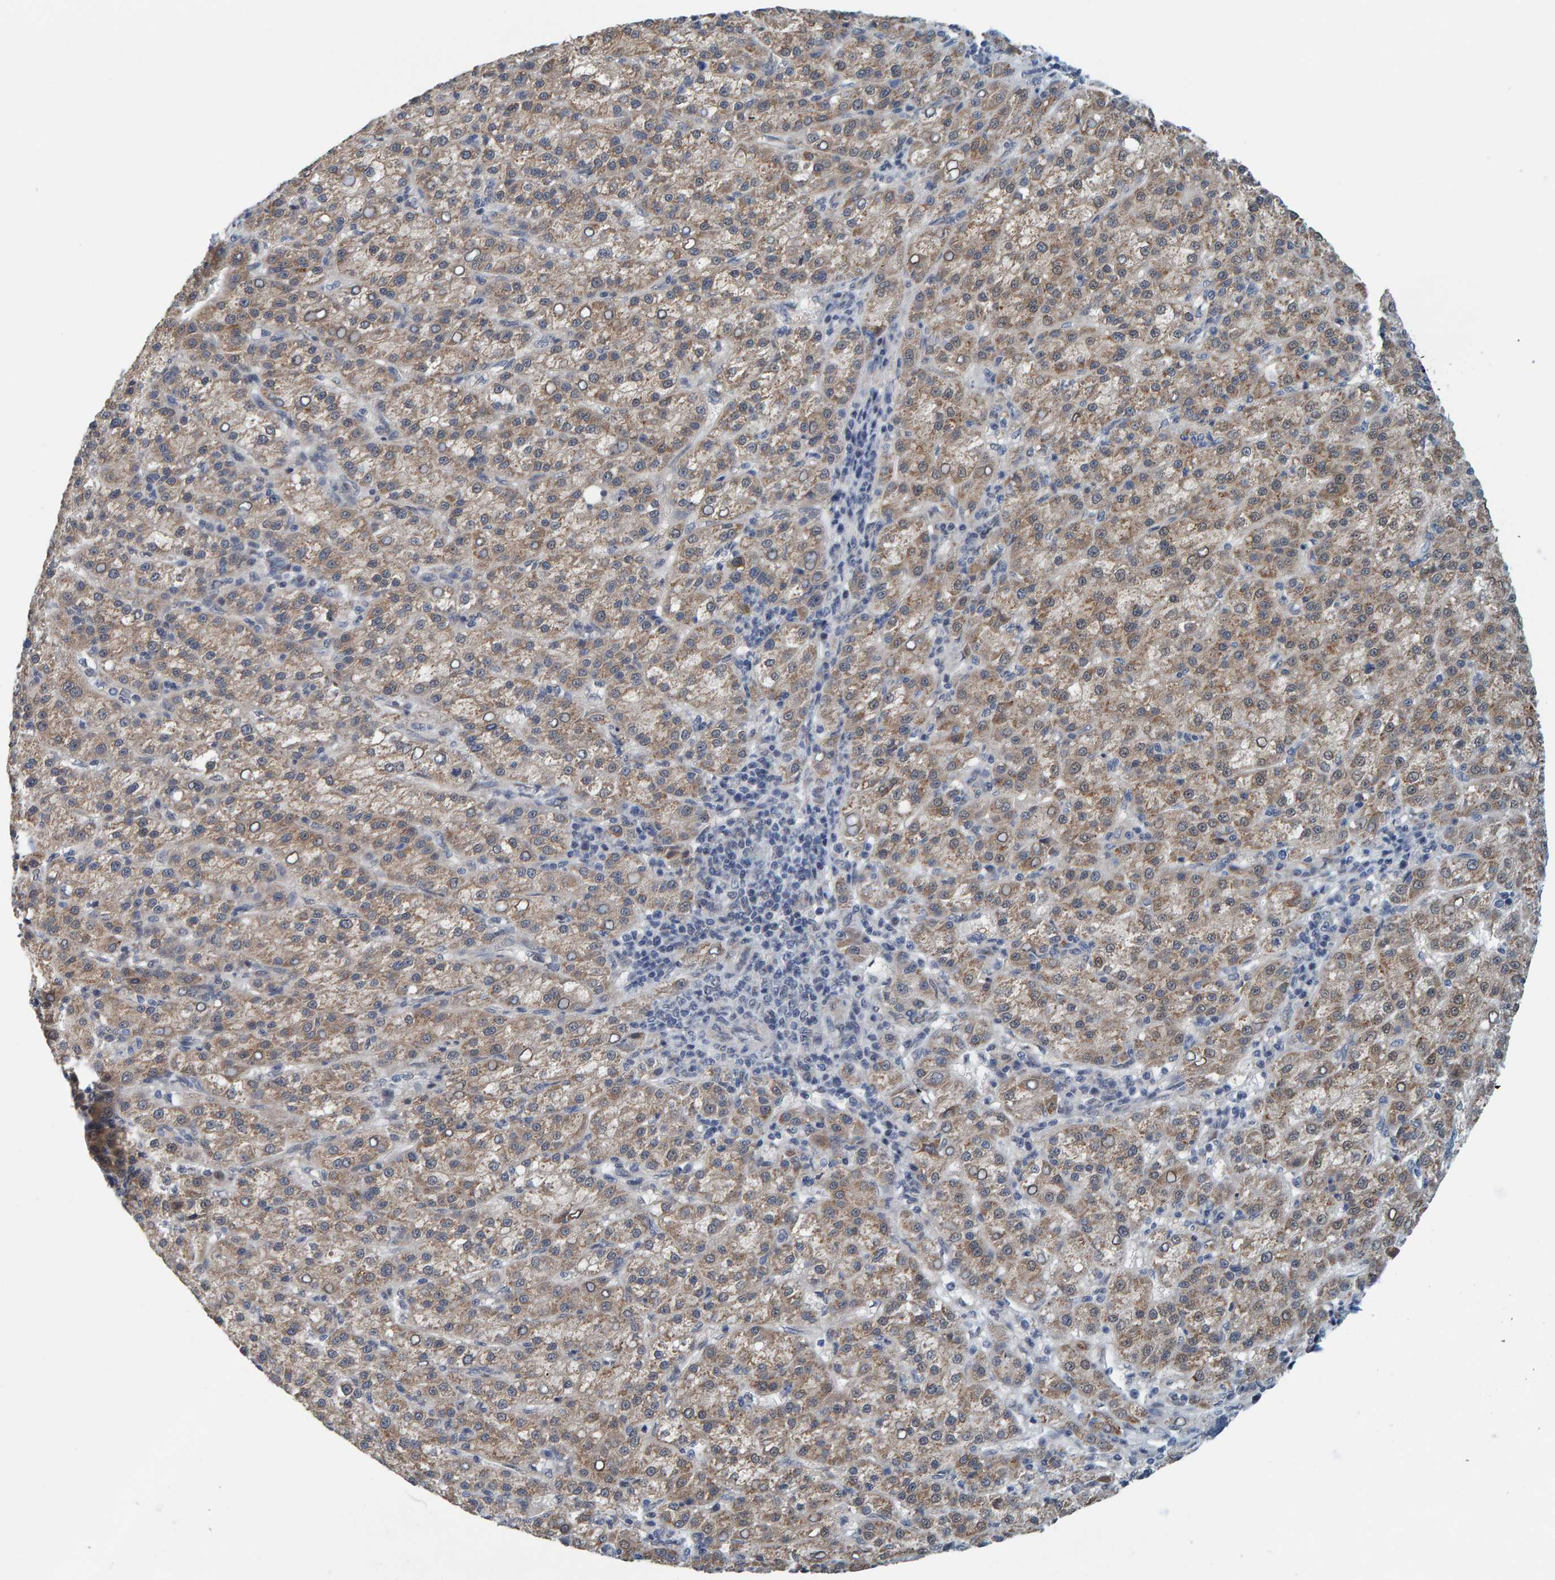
{"staining": {"intensity": "weak", "quantity": ">75%", "location": "cytoplasmic/membranous"}, "tissue": "liver cancer", "cell_type": "Tumor cells", "image_type": "cancer", "snomed": [{"axis": "morphology", "description": "Carcinoma, Hepatocellular, NOS"}, {"axis": "topography", "description": "Liver"}], "caption": "Tumor cells reveal low levels of weak cytoplasmic/membranous positivity in approximately >75% of cells in human liver cancer (hepatocellular carcinoma). (Stains: DAB in brown, nuclei in blue, Microscopy: brightfield microscopy at high magnification).", "gene": "SCRN2", "patient": {"sex": "female", "age": 58}}